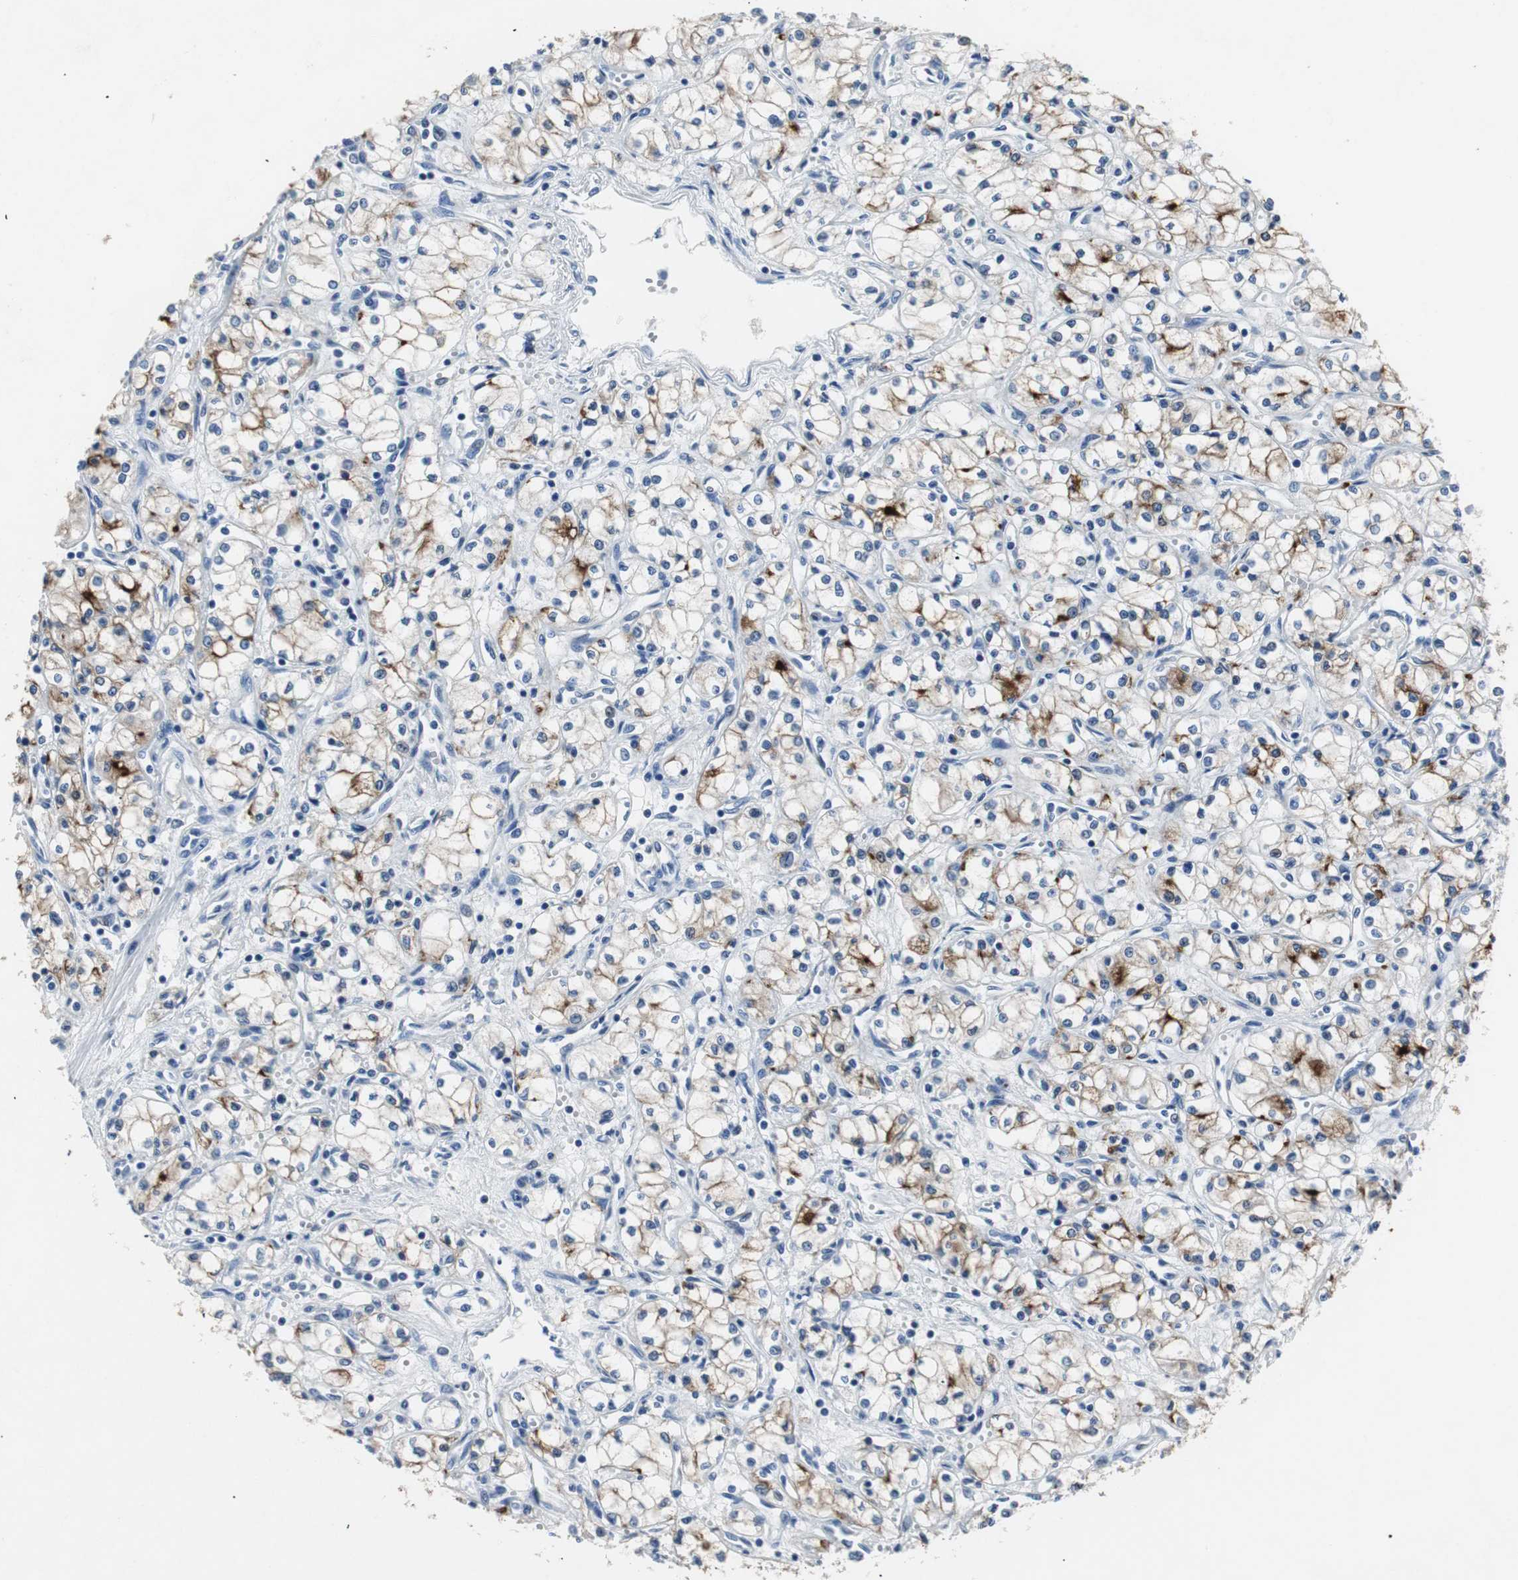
{"staining": {"intensity": "moderate", "quantity": "25%-75%", "location": "cytoplasmic/membranous"}, "tissue": "renal cancer", "cell_type": "Tumor cells", "image_type": "cancer", "snomed": [{"axis": "morphology", "description": "Normal tissue, NOS"}, {"axis": "morphology", "description": "Adenocarcinoma, NOS"}, {"axis": "topography", "description": "Kidney"}], "caption": "Immunohistochemical staining of renal cancer reveals medium levels of moderate cytoplasmic/membranous expression in about 25%-75% of tumor cells.", "gene": "LRP2", "patient": {"sex": "male", "age": 59}}